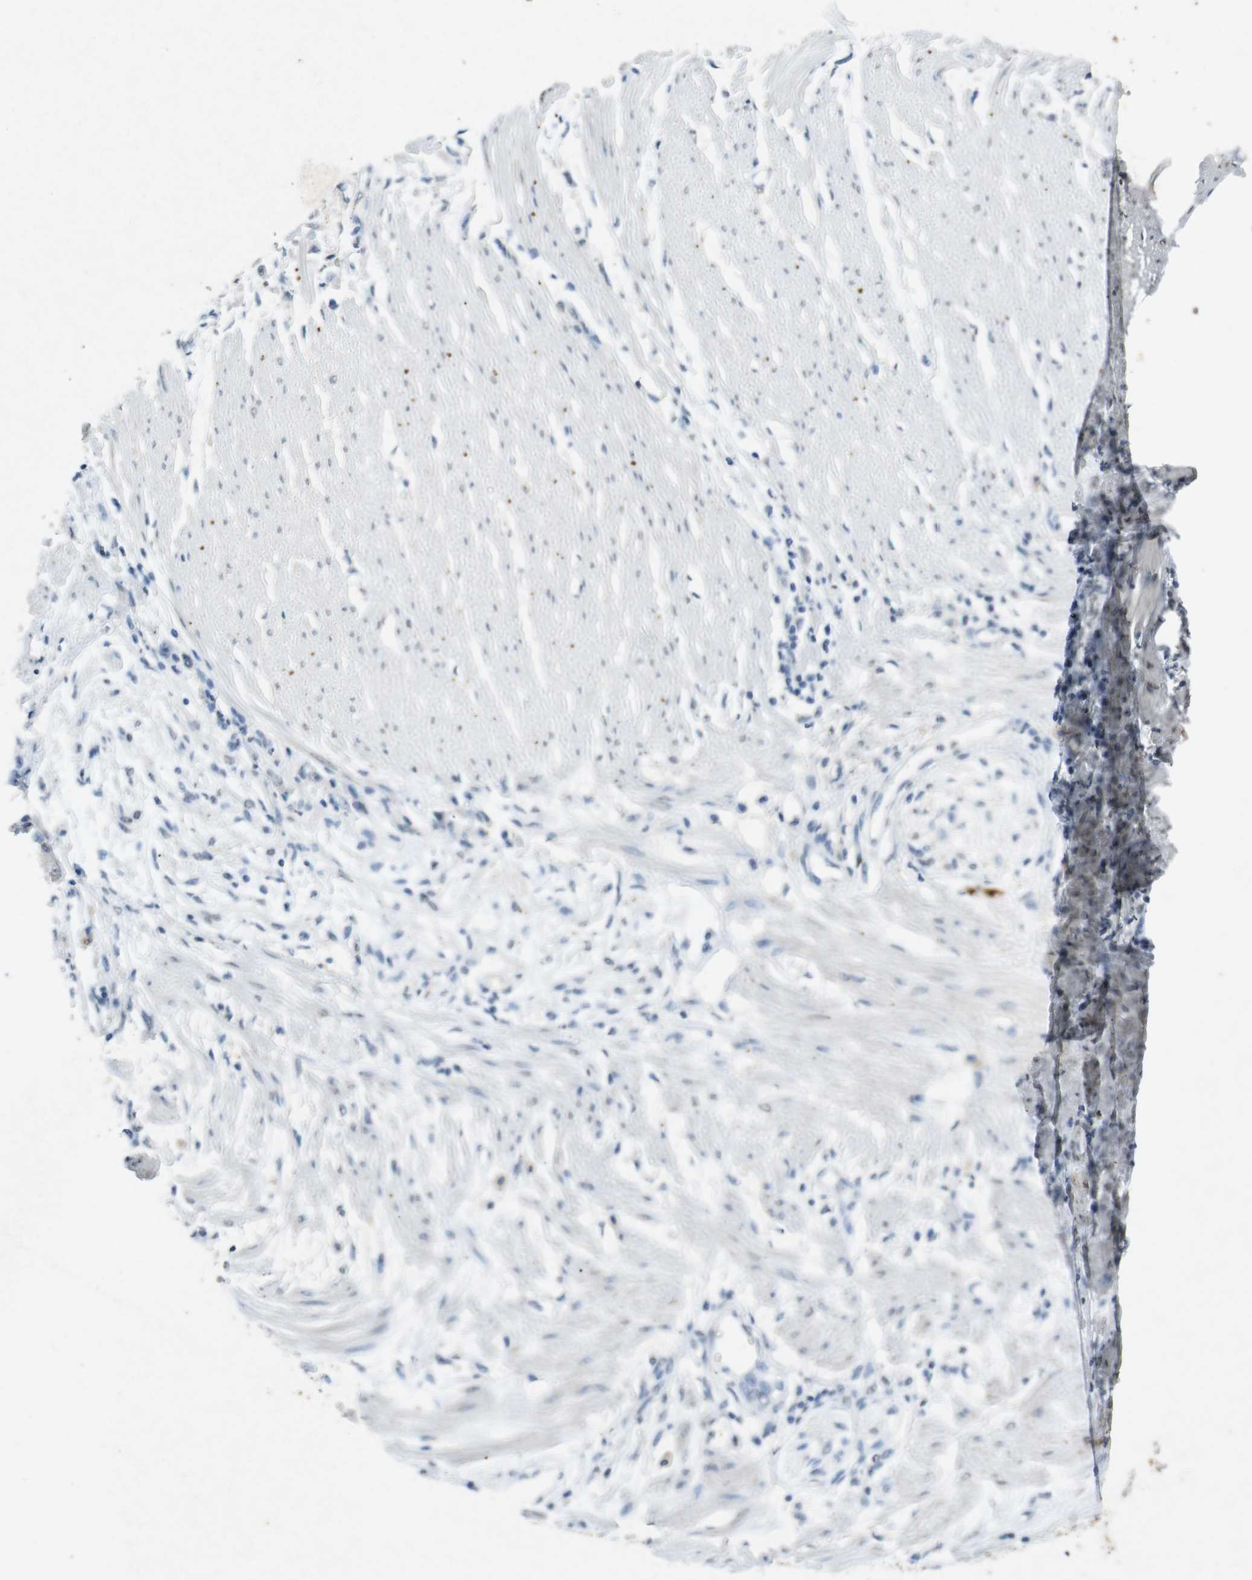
{"staining": {"intensity": "negative", "quantity": "none", "location": "none"}, "tissue": "stomach cancer", "cell_type": "Tumor cells", "image_type": "cancer", "snomed": [{"axis": "morphology", "description": "Adenocarcinoma, NOS"}, {"axis": "topography", "description": "Stomach"}], "caption": "A micrograph of human stomach cancer (adenocarcinoma) is negative for staining in tumor cells. (Stains: DAB immunohistochemistry with hematoxylin counter stain, Microscopy: brightfield microscopy at high magnification).", "gene": "STBD1", "patient": {"sex": "female", "age": 59}}